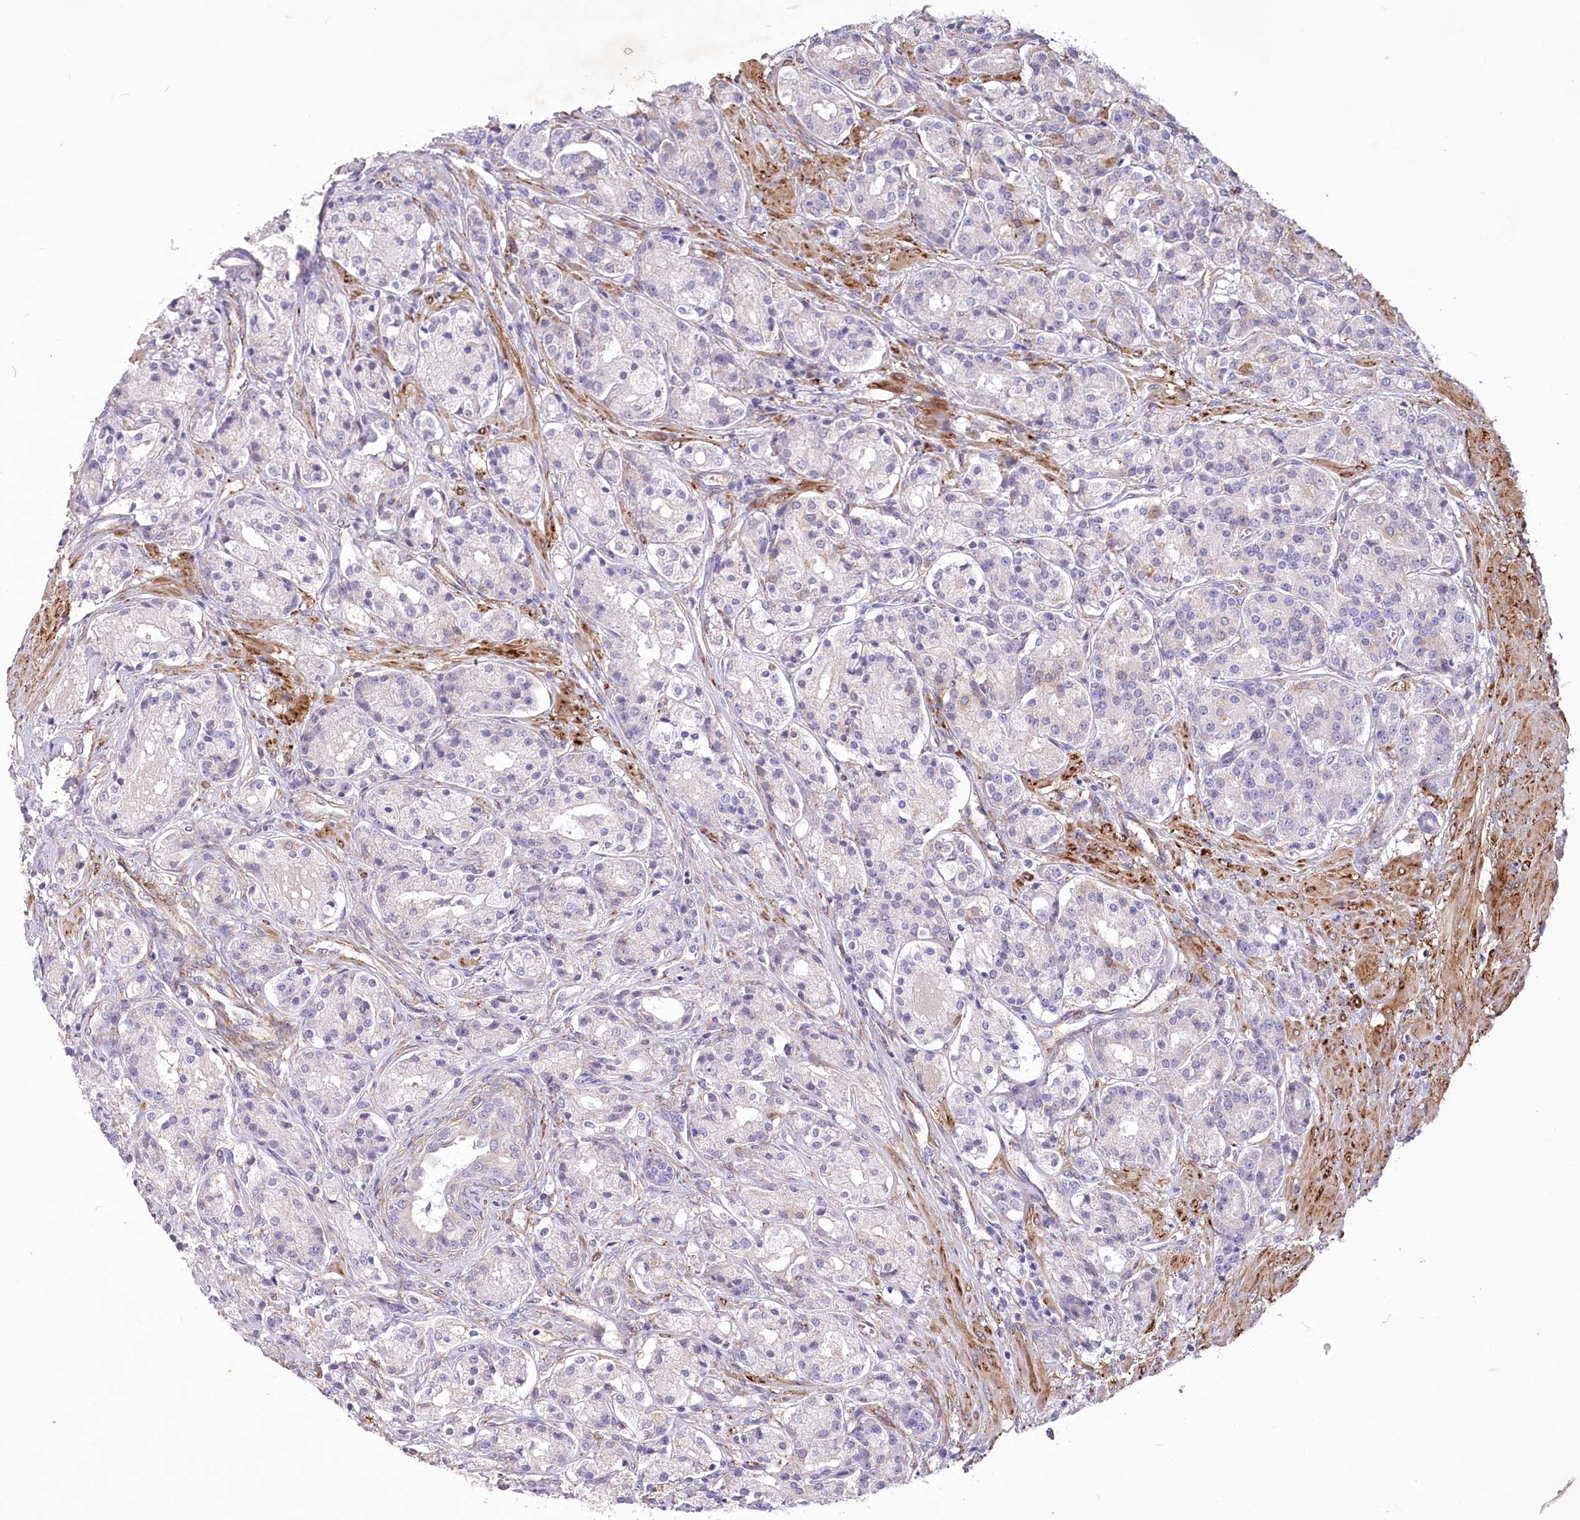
{"staining": {"intensity": "negative", "quantity": "none", "location": "none"}, "tissue": "prostate cancer", "cell_type": "Tumor cells", "image_type": "cancer", "snomed": [{"axis": "morphology", "description": "Adenocarcinoma, High grade"}, {"axis": "topography", "description": "Prostate"}], "caption": "IHC micrograph of prostate cancer (adenocarcinoma (high-grade)) stained for a protein (brown), which displays no expression in tumor cells.", "gene": "ANGPTL3", "patient": {"sex": "male", "age": 60}}